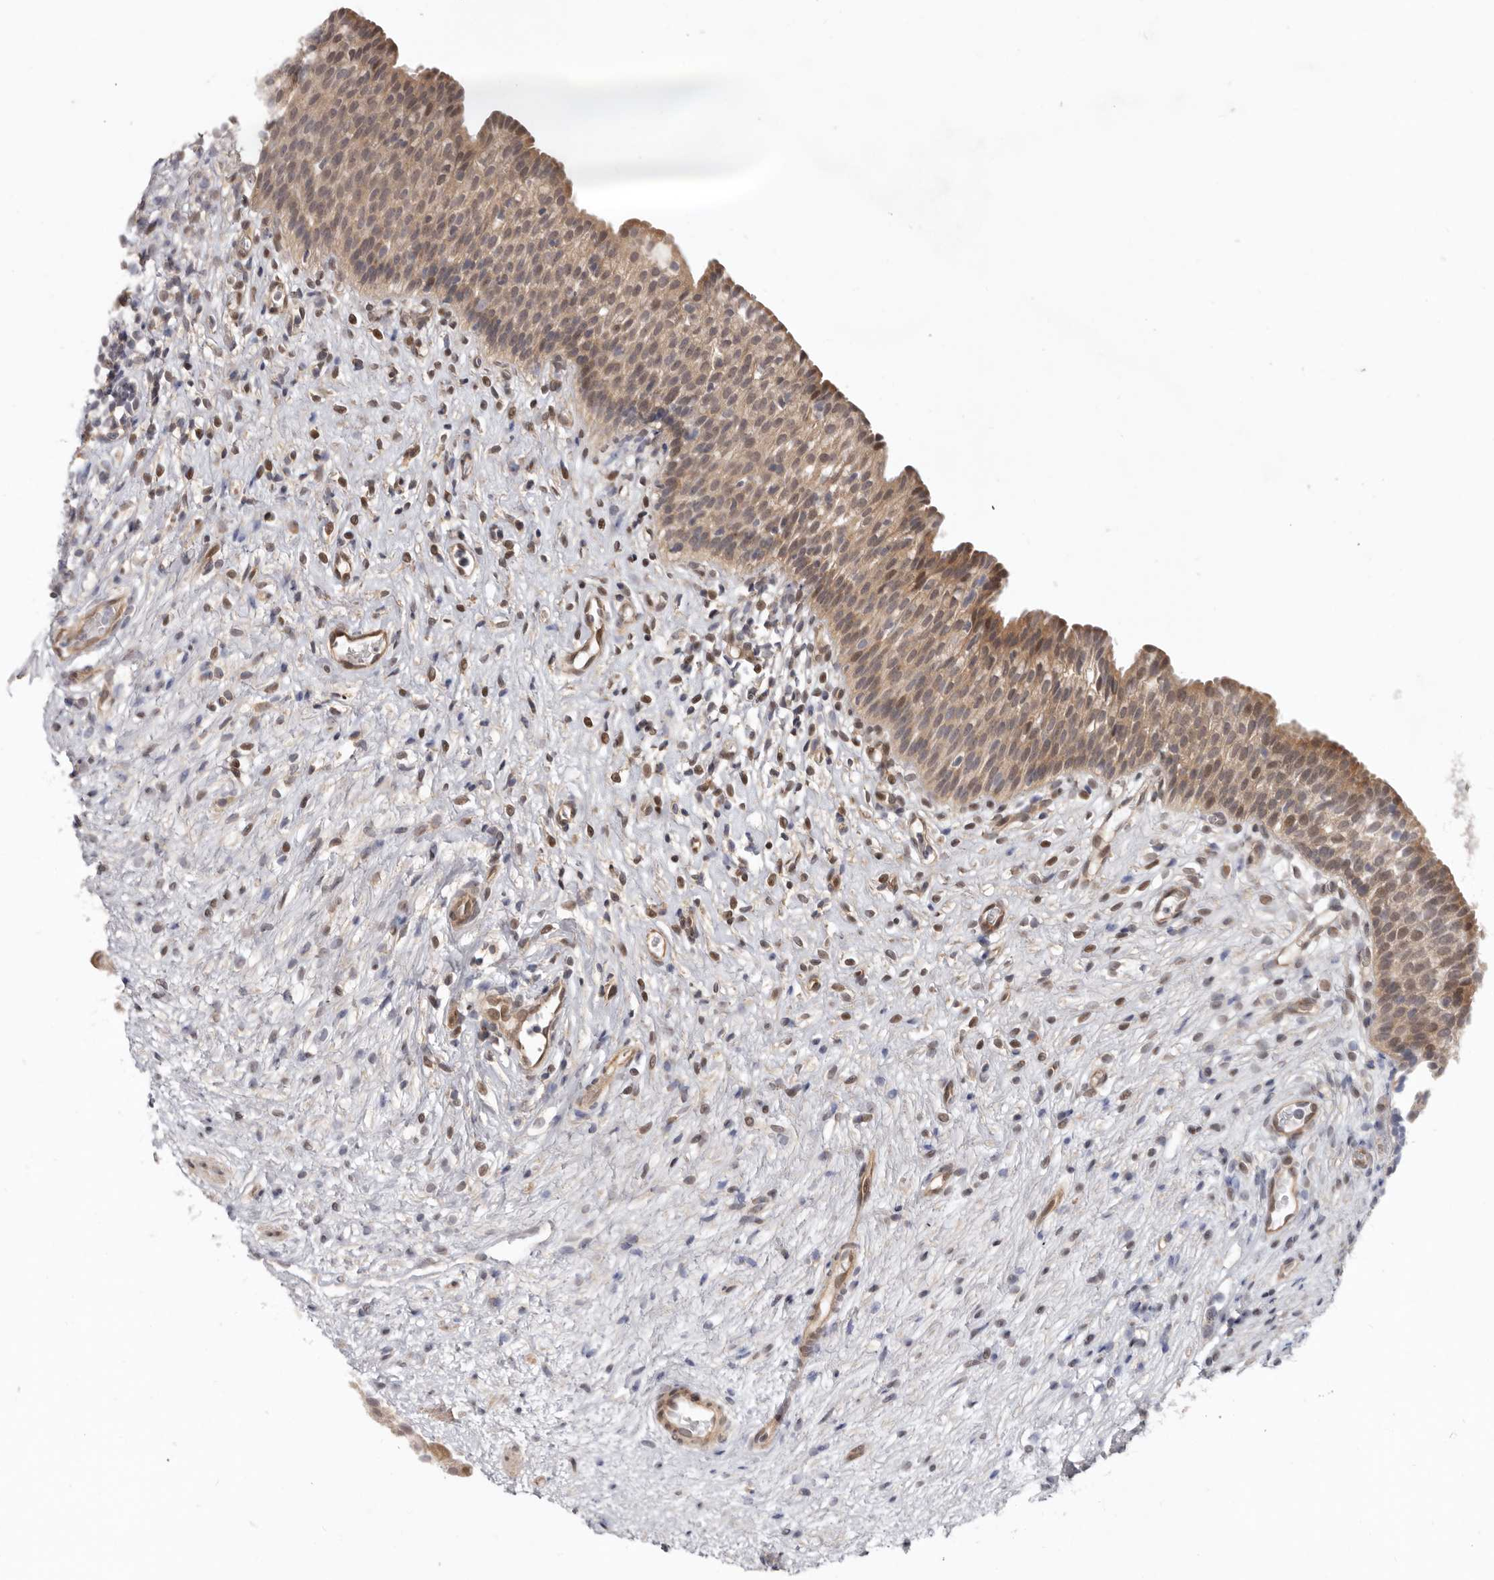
{"staining": {"intensity": "moderate", "quantity": ">75%", "location": "cytoplasmic/membranous,nuclear"}, "tissue": "urinary bladder", "cell_type": "Urothelial cells", "image_type": "normal", "snomed": [{"axis": "morphology", "description": "Normal tissue, NOS"}, {"axis": "topography", "description": "Urinary bladder"}], "caption": "A medium amount of moderate cytoplasmic/membranous,nuclear staining is appreciated in approximately >75% of urothelial cells in benign urinary bladder. (DAB (3,3'-diaminobenzidine) IHC with brightfield microscopy, high magnification).", "gene": "SBDS", "patient": {"sex": "male", "age": 1}}